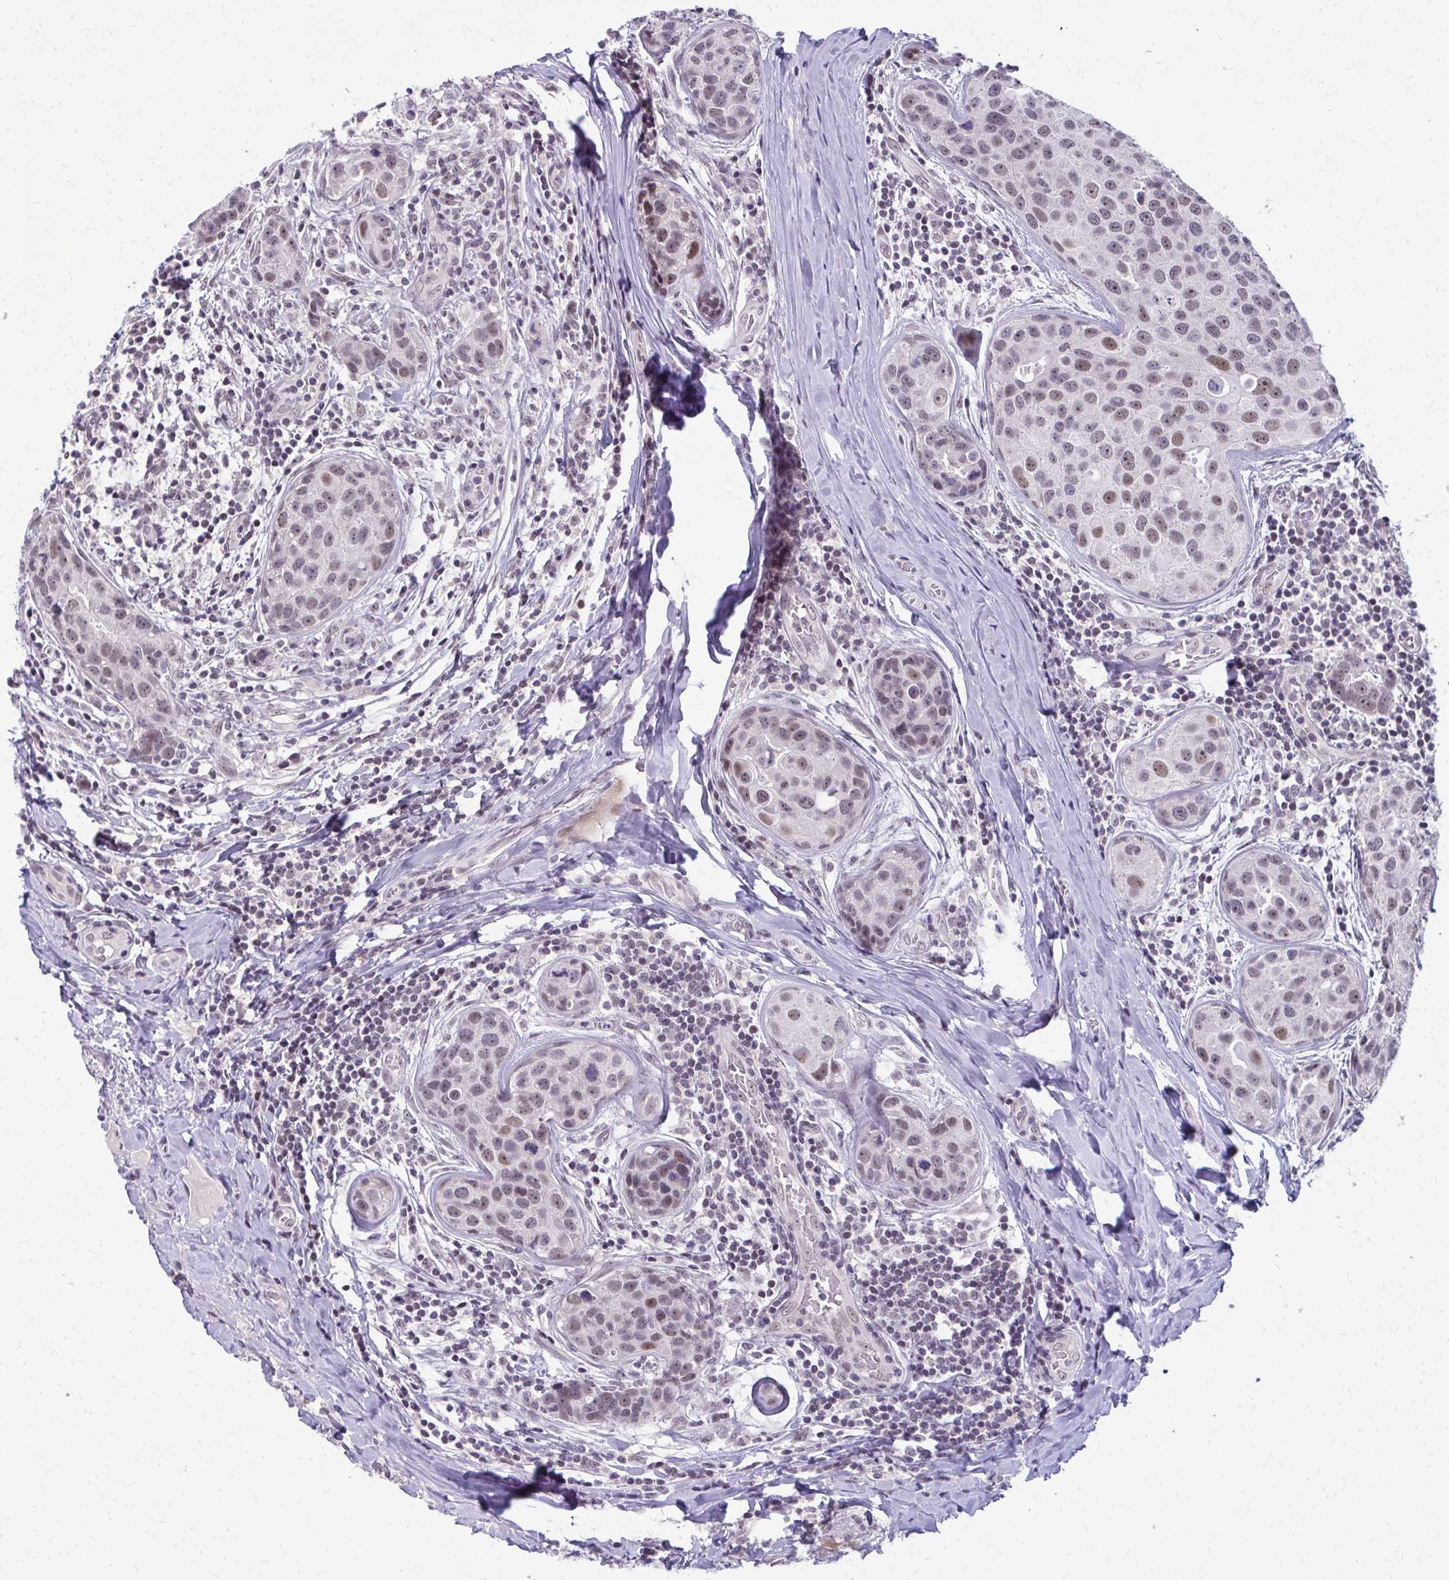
{"staining": {"intensity": "weak", "quantity": ">75%", "location": "nuclear"}, "tissue": "breast cancer", "cell_type": "Tumor cells", "image_type": "cancer", "snomed": [{"axis": "morphology", "description": "Duct carcinoma"}, {"axis": "topography", "description": "Breast"}], "caption": "Invasive ductal carcinoma (breast) tissue demonstrates weak nuclear staining in about >75% of tumor cells, visualized by immunohistochemistry.", "gene": "MAF1", "patient": {"sex": "female", "age": 24}}